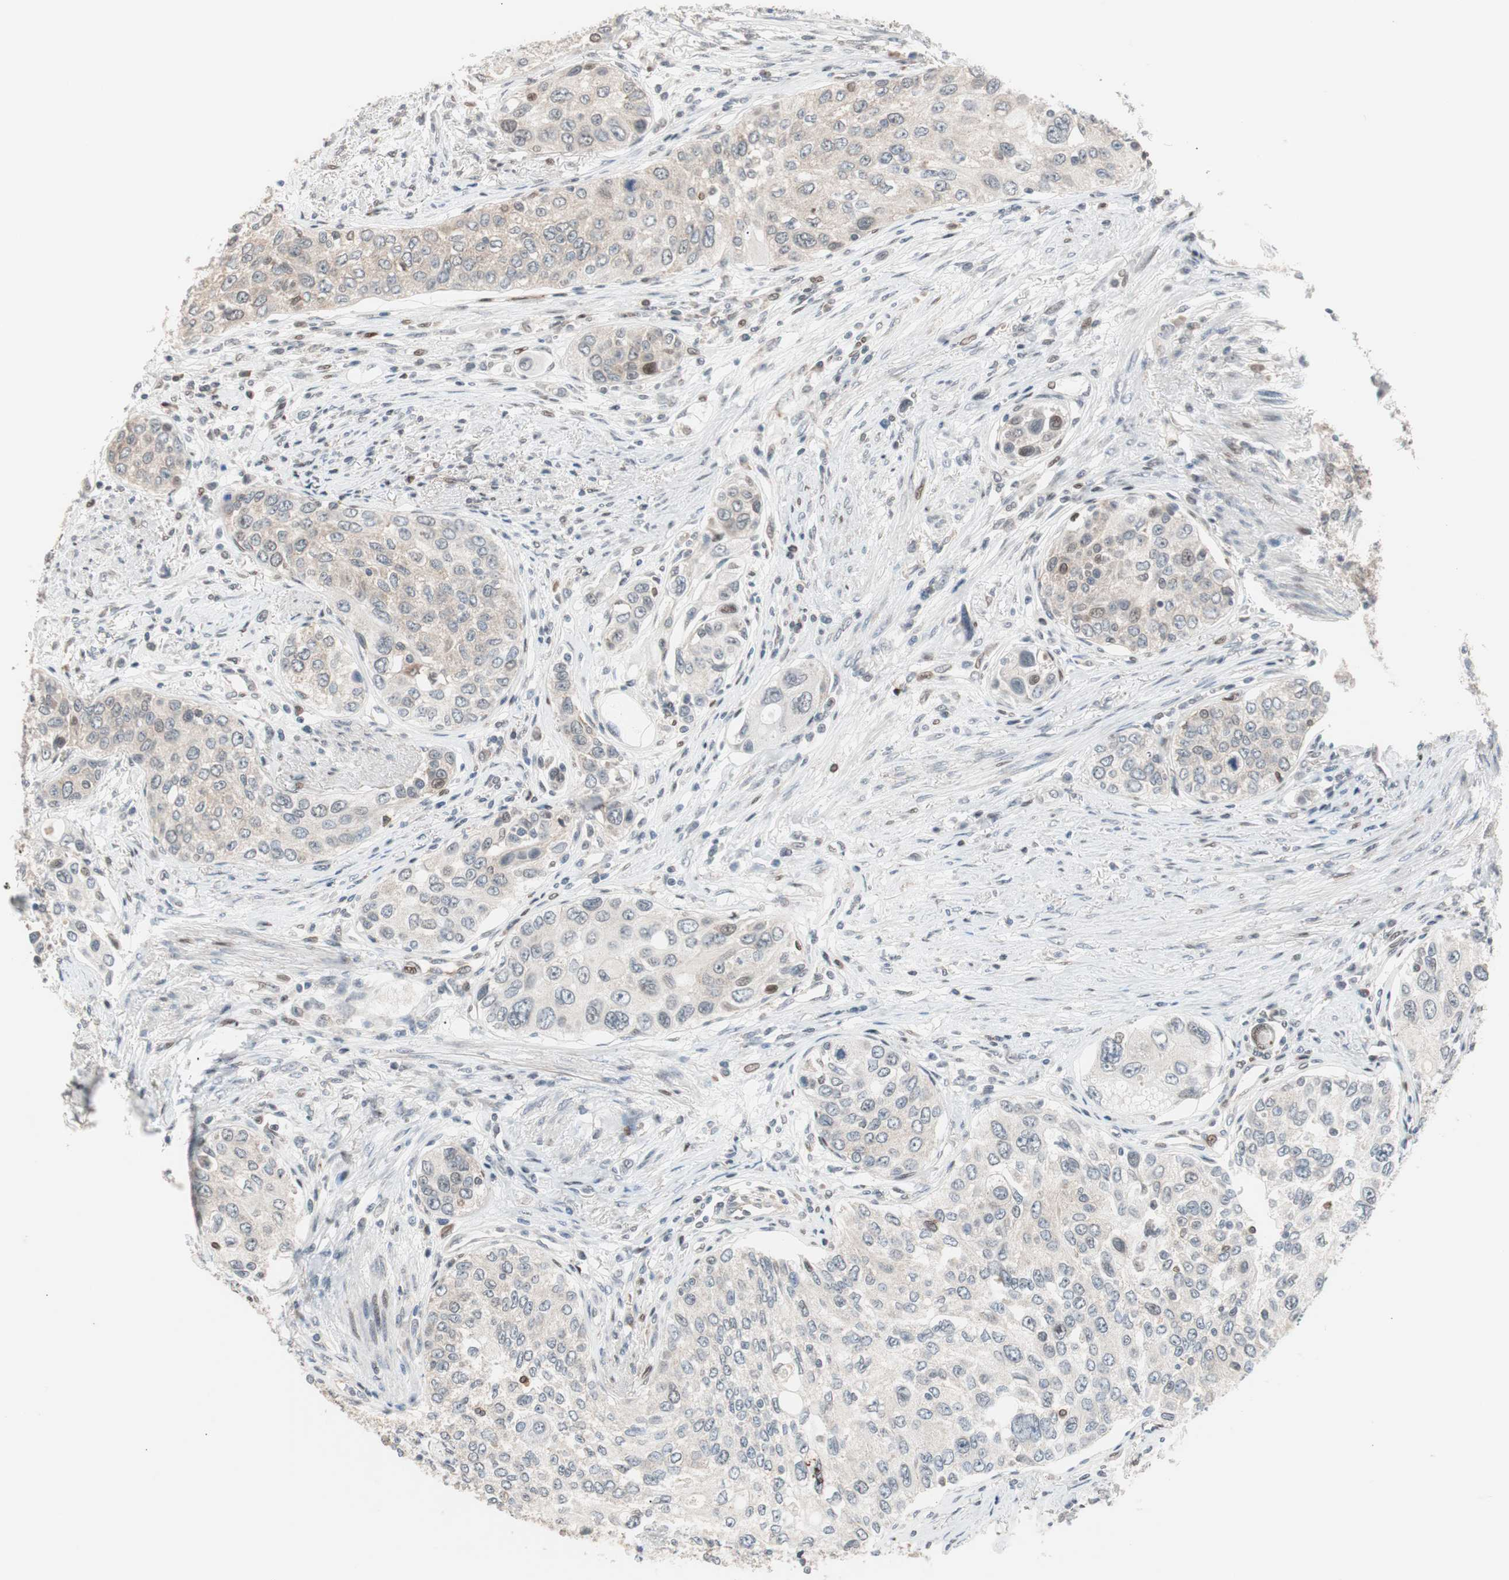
{"staining": {"intensity": "weak", "quantity": "<25%", "location": "cytoplasmic/membranous"}, "tissue": "urothelial cancer", "cell_type": "Tumor cells", "image_type": "cancer", "snomed": [{"axis": "morphology", "description": "Urothelial carcinoma, High grade"}, {"axis": "topography", "description": "Urinary bladder"}], "caption": "This image is of urothelial cancer stained with immunohistochemistry (IHC) to label a protein in brown with the nuclei are counter-stained blue. There is no positivity in tumor cells.", "gene": "POLH", "patient": {"sex": "female", "age": 56}}